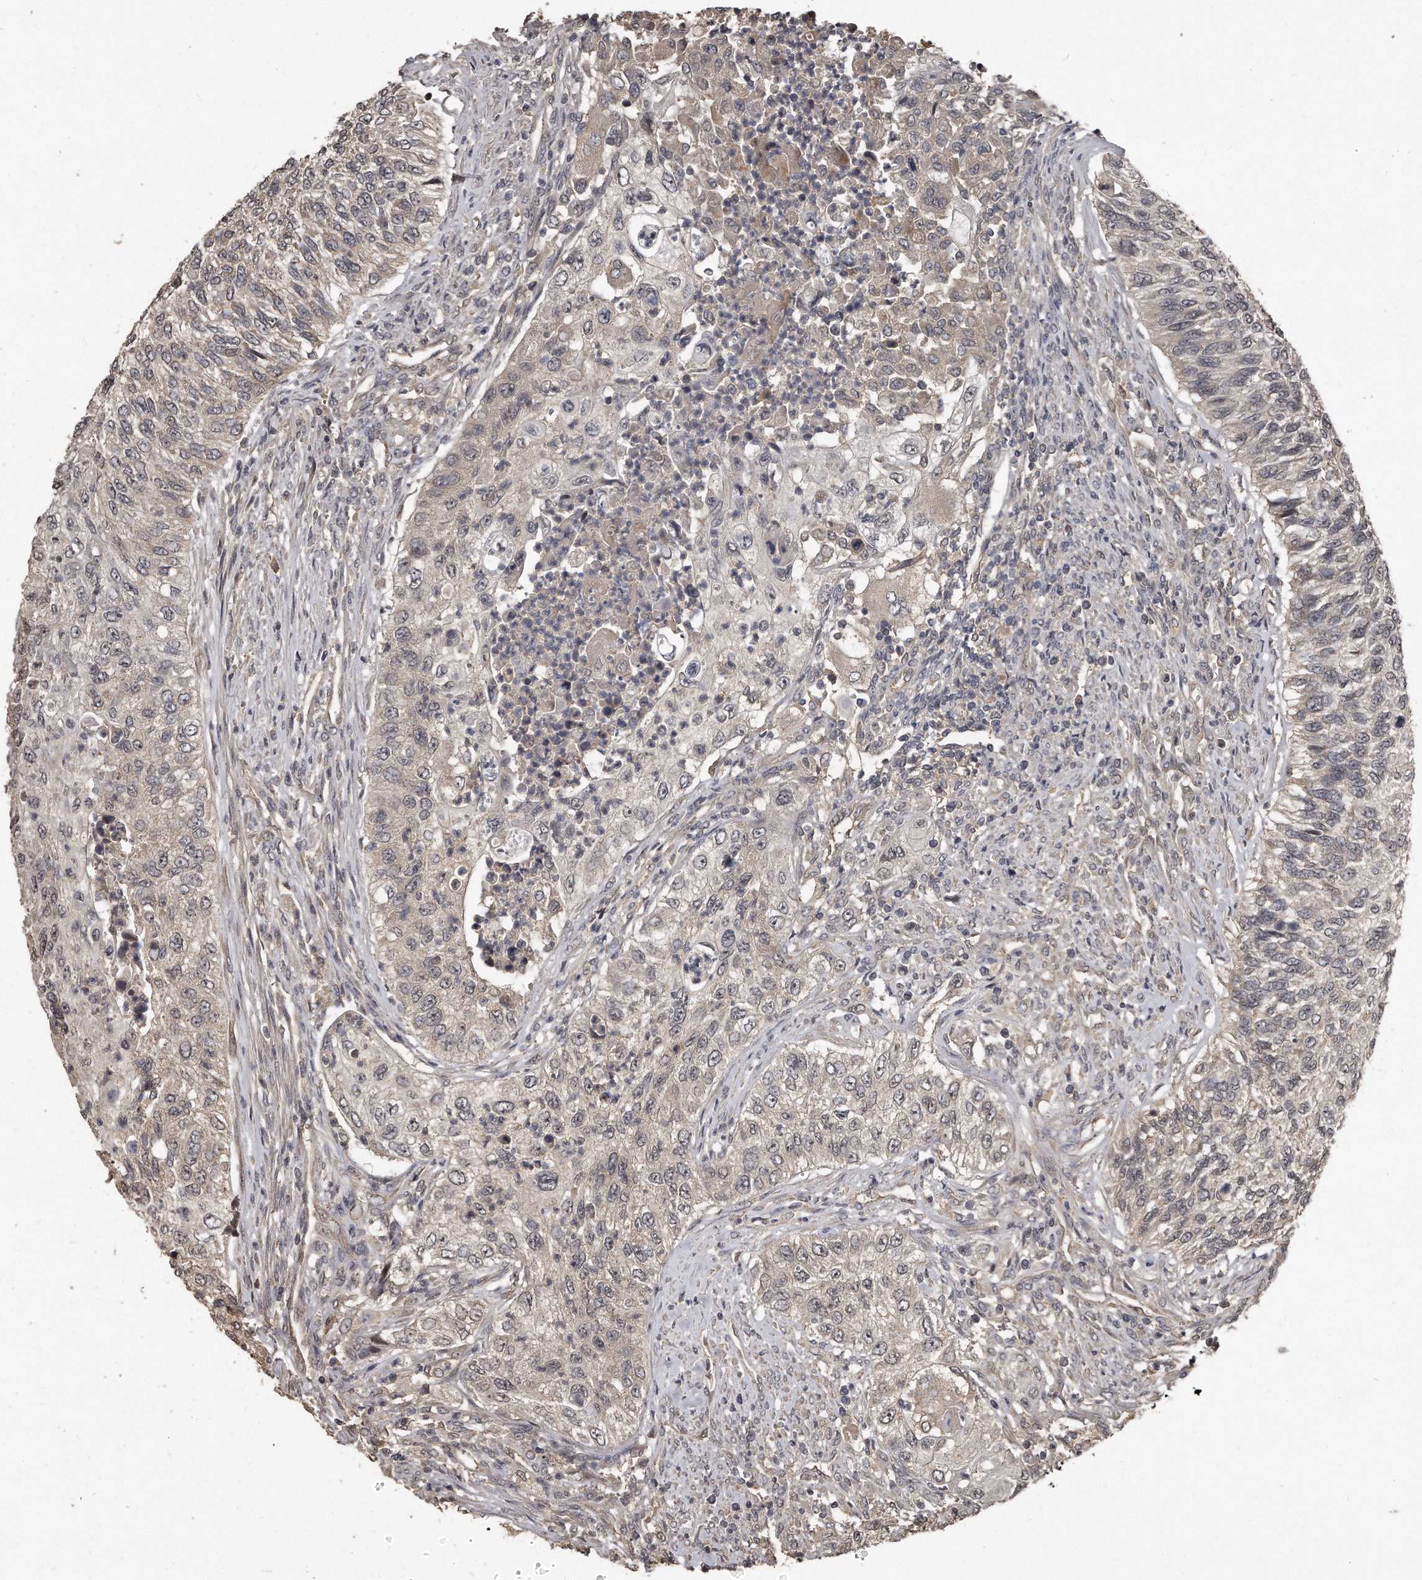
{"staining": {"intensity": "weak", "quantity": "<25%", "location": "cytoplasmic/membranous"}, "tissue": "urothelial cancer", "cell_type": "Tumor cells", "image_type": "cancer", "snomed": [{"axis": "morphology", "description": "Urothelial carcinoma, High grade"}, {"axis": "topography", "description": "Urinary bladder"}], "caption": "Immunohistochemistry (IHC) image of urothelial cancer stained for a protein (brown), which displays no expression in tumor cells. The staining was performed using DAB to visualize the protein expression in brown, while the nuclei were stained in blue with hematoxylin (Magnification: 20x).", "gene": "GRB10", "patient": {"sex": "female", "age": 60}}